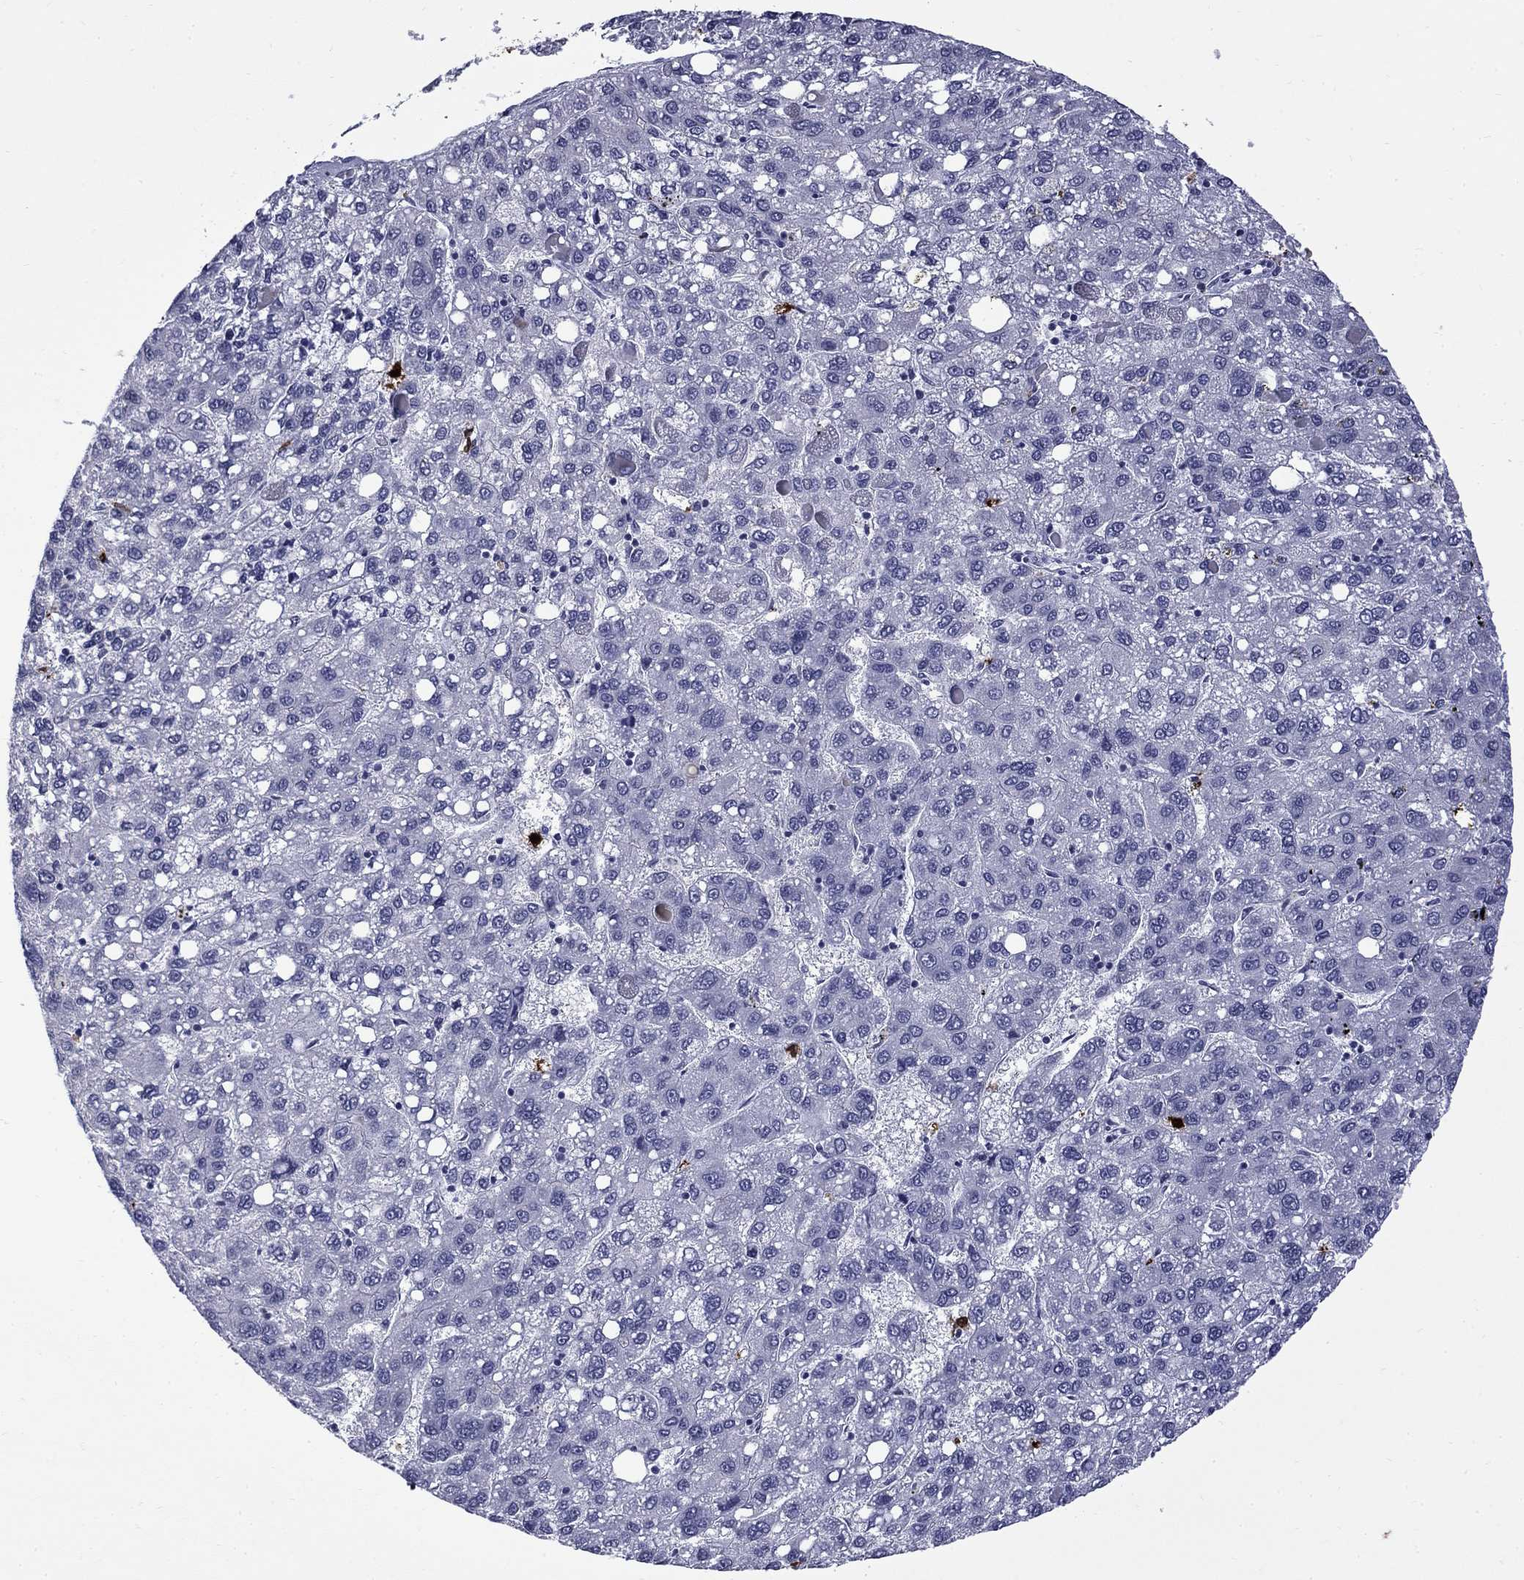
{"staining": {"intensity": "negative", "quantity": "none", "location": "none"}, "tissue": "liver cancer", "cell_type": "Tumor cells", "image_type": "cancer", "snomed": [{"axis": "morphology", "description": "Carcinoma, Hepatocellular, NOS"}, {"axis": "topography", "description": "Liver"}], "caption": "Immunohistochemistry (IHC) photomicrograph of neoplastic tissue: liver hepatocellular carcinoma stained with DAB (3,3'-diaminobenzidine) demonstrates no significant protein staining in tumor cells. (DAB immunohistochemistry with hematoxylin counter stain).", "gene": "TRIM29", "patient": {"sex": "female", "age": 82}}